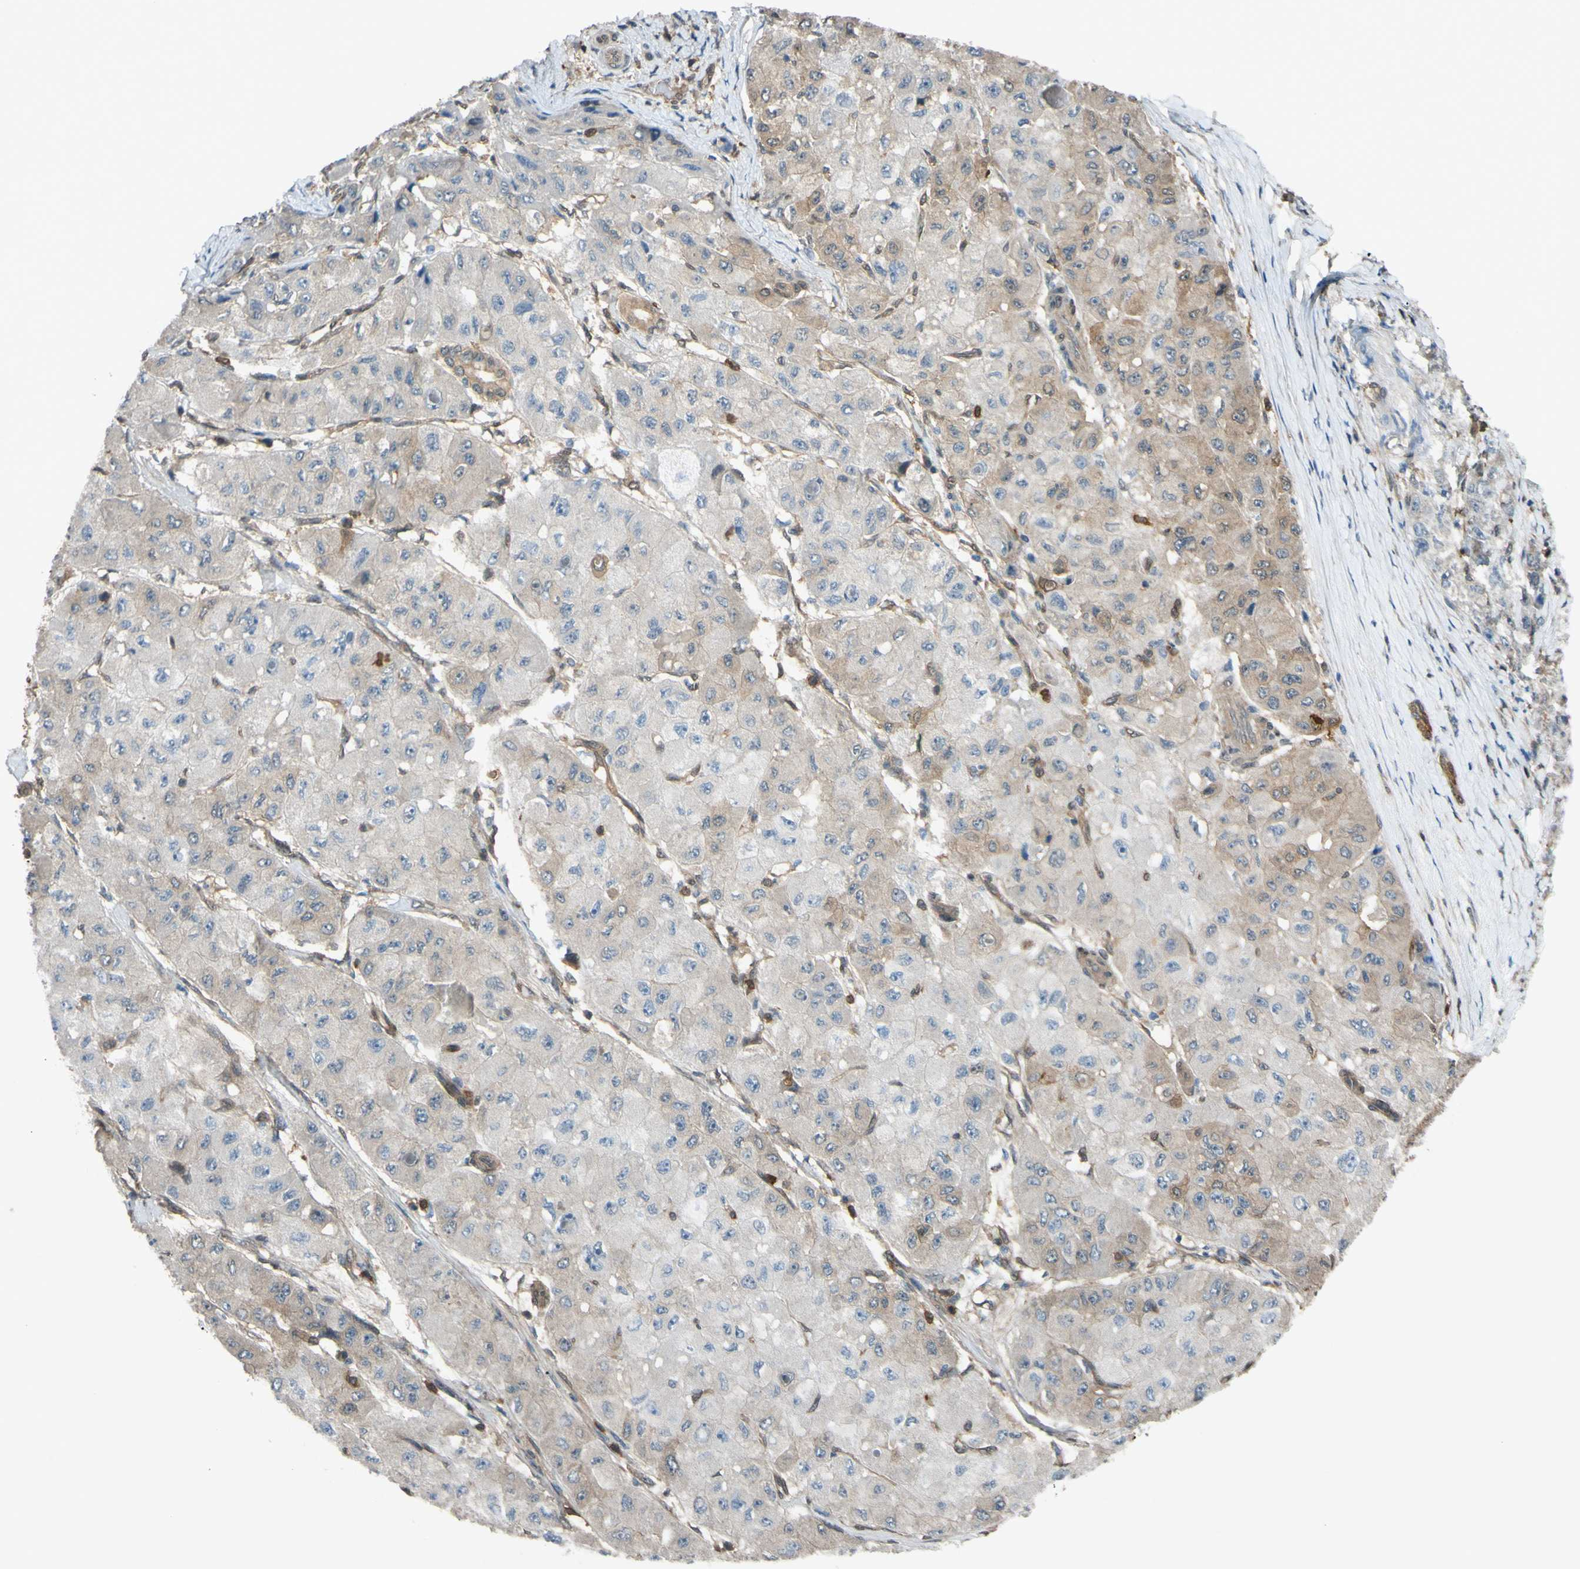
{"staining": {"intensity": "weak", "quantity": "<25%", "location": "cytoplasmic/membranous"}, "tissue": "liver cancer", "cell_type": "Tumor cells", "image_type": "cancer", "snomed": [{"axis": "morphology", "description": "Carcinoma, Hepatocellular, NOS"}, {"axis": "topography", "description": "Liver"}], "caption": "Immunohistochemistry (IHC) micrograph of neoplastic tissue: liver cancer (hepatocellular carcinoma) stained with DAB (3,3'-diaminobenzidine) reveals no significant protein expression in tumor cells.", "gene": "YWHAQ", "patient": {"sex": "male", "age": 80}}